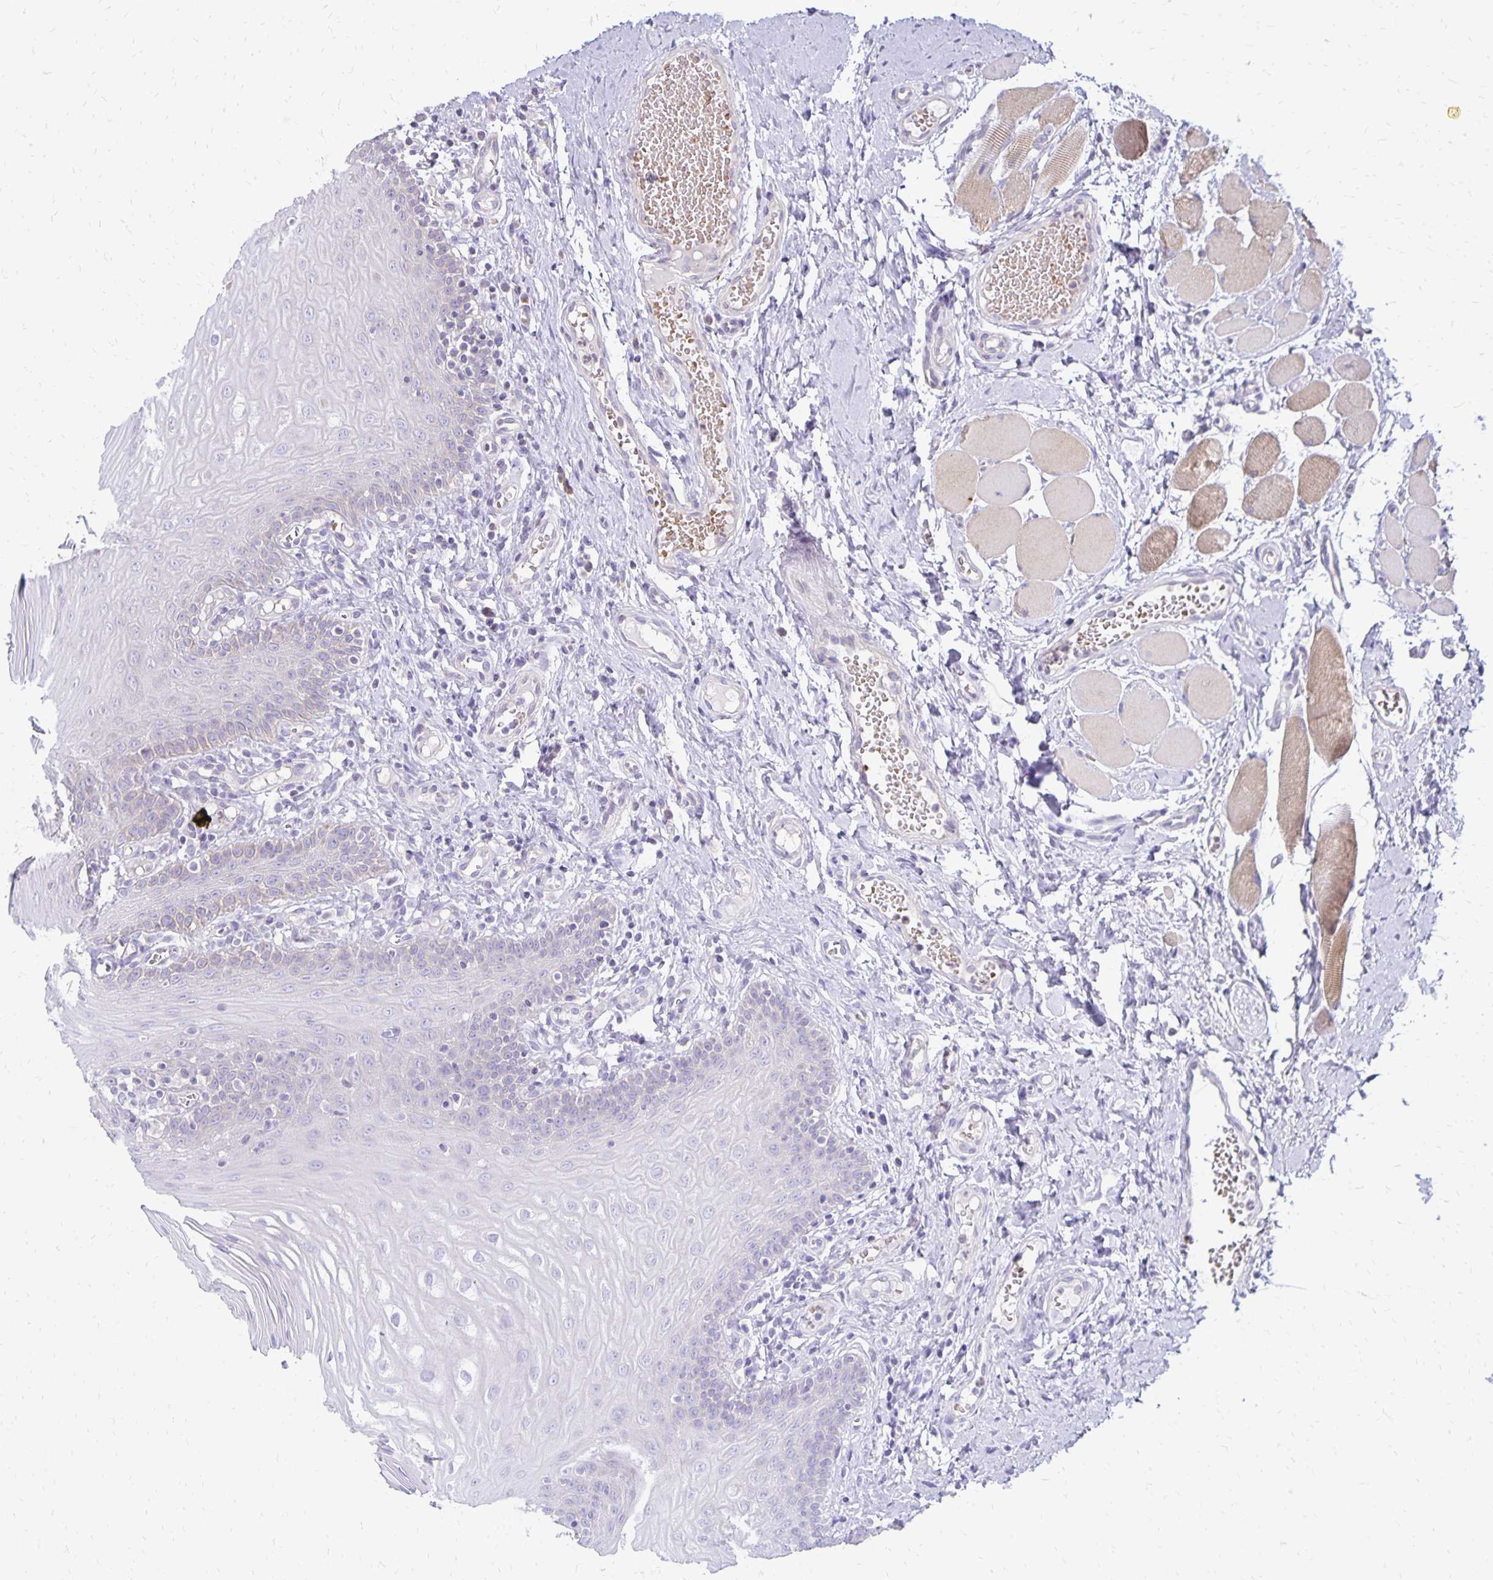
{"staining": {"intensity": "negative", "quantity": "none", "location": "none"}, "tissue": "oral mucosa", "cell_type": "Squamous epithelial cells", "image_type": "normal", "snomed": [{"axis": "morphology", "description": "Normal tissue, NOS"}, {"axis": "topography", "description": "Oral tissue"}, {"axis": "topography", "description": "Tounge, NOS"}], "caption": "This is a image of immunohistochemistry staining of unremarkable oral mucosa, which shows no positivity in squamous epithelial cells. (DAB IHC visualized using brightfield microscopy, high magnification).", "gene": "FN3K", "patient": {"sex": "female", "age": 58}}